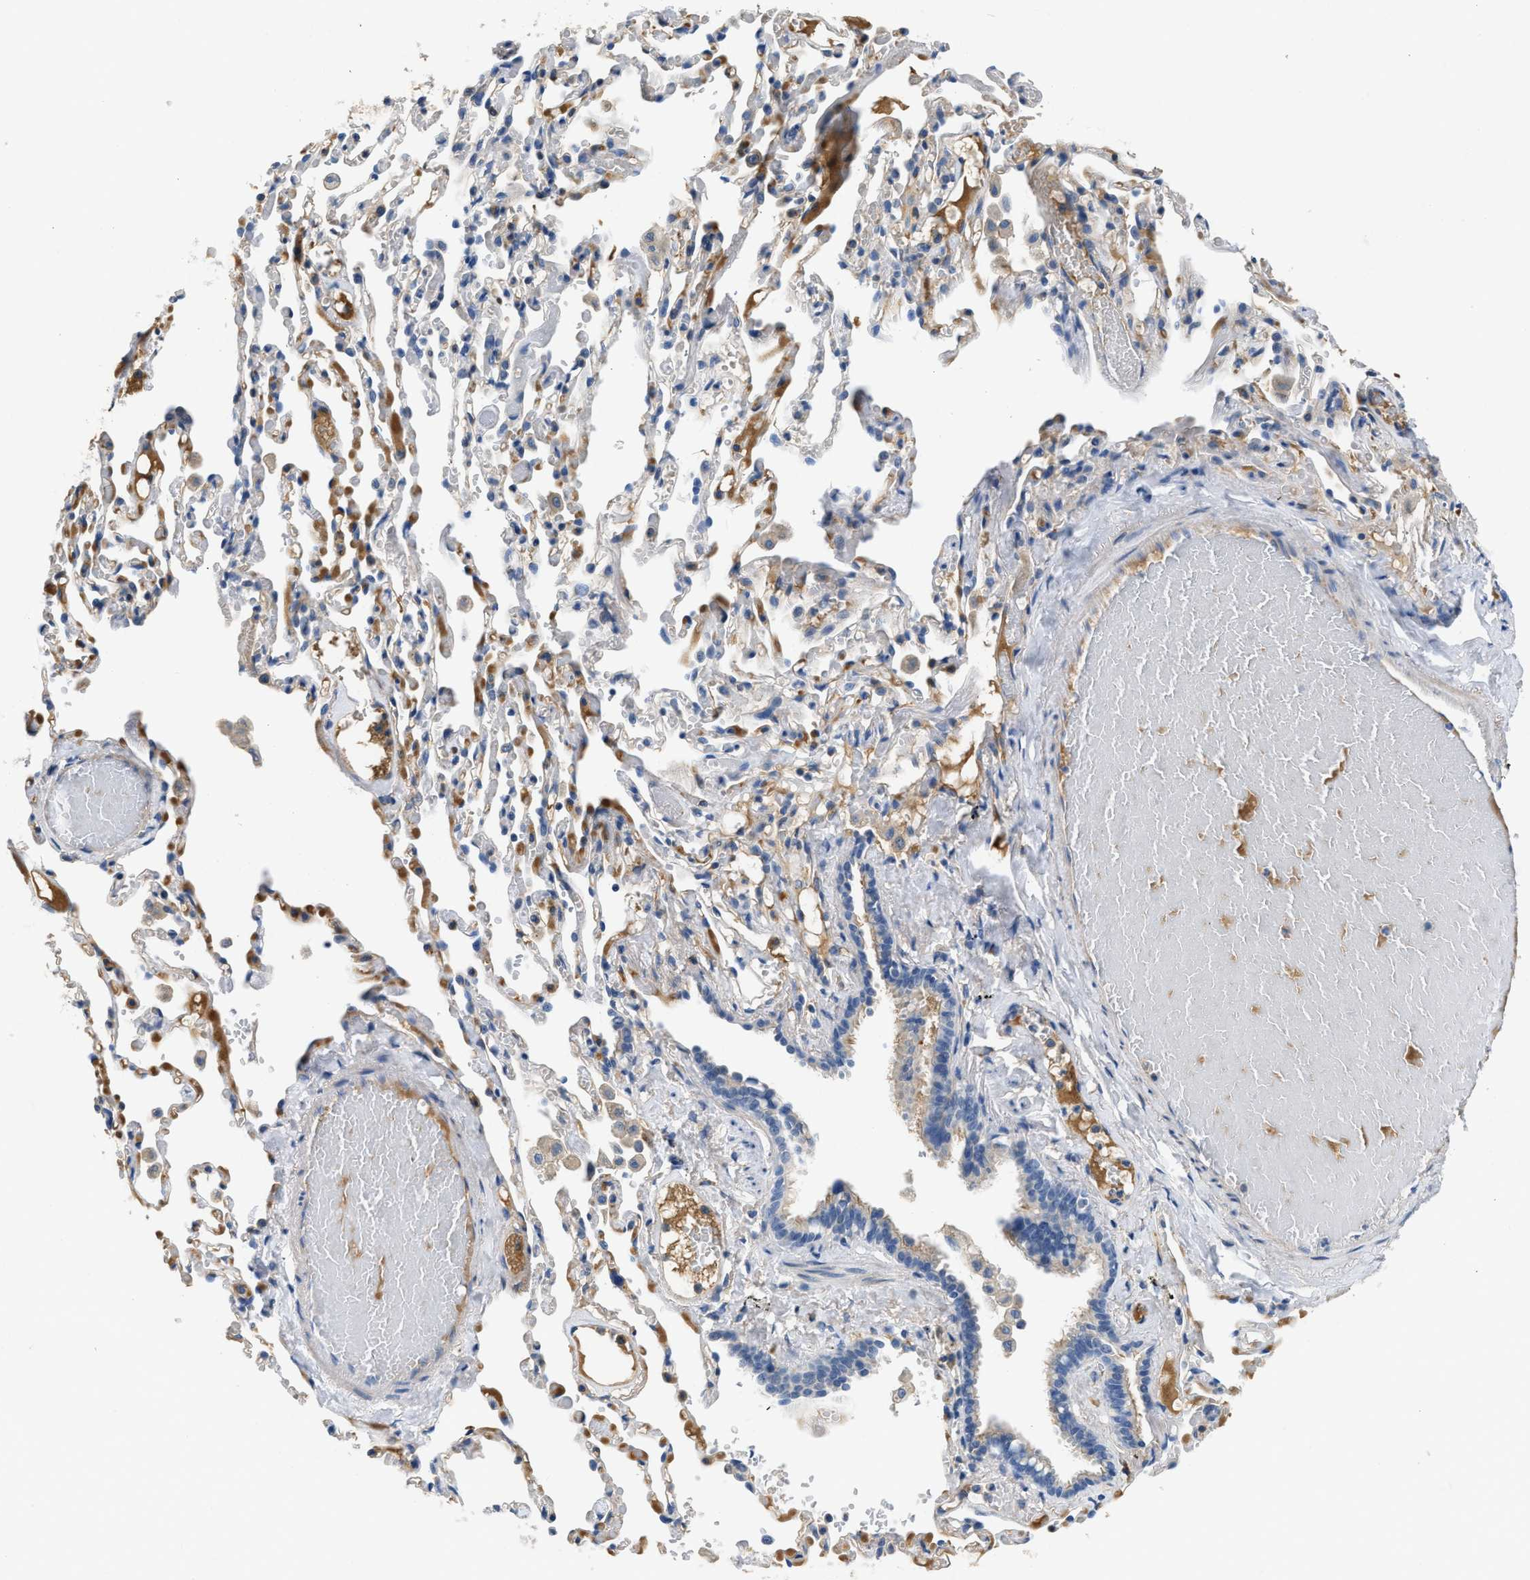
{"staining": {"intensity": "moderate", "quantity": "<25%", "location": "cytoplasmic/membranous"}, "tissue": "bronchus", "cell_type": "Respiratory epithelial cells", "image_type": "normal", "snomed": [{"axis": "morphology", "description": "Normal tissue, NOS"}, {"axis": "morphology", "description": "Inflammation, NOS"}, {"axis": "topography", "description": "Cartilage tissue"}, {"axis": "topography", "description": "Lung"}], "caption": "Immunohistochemistry (IHC) image of benign bronchus: human bronchus stained using immunohistochemistry displays low levels of moderate protein expression localized specifically in the cytoplasmic/membranous of respiratory epithelial cells, appearing as a cytoplasmic/membranous brown color.", "gene": "C1S", "patient": {"sex": "male", "age": 71}}